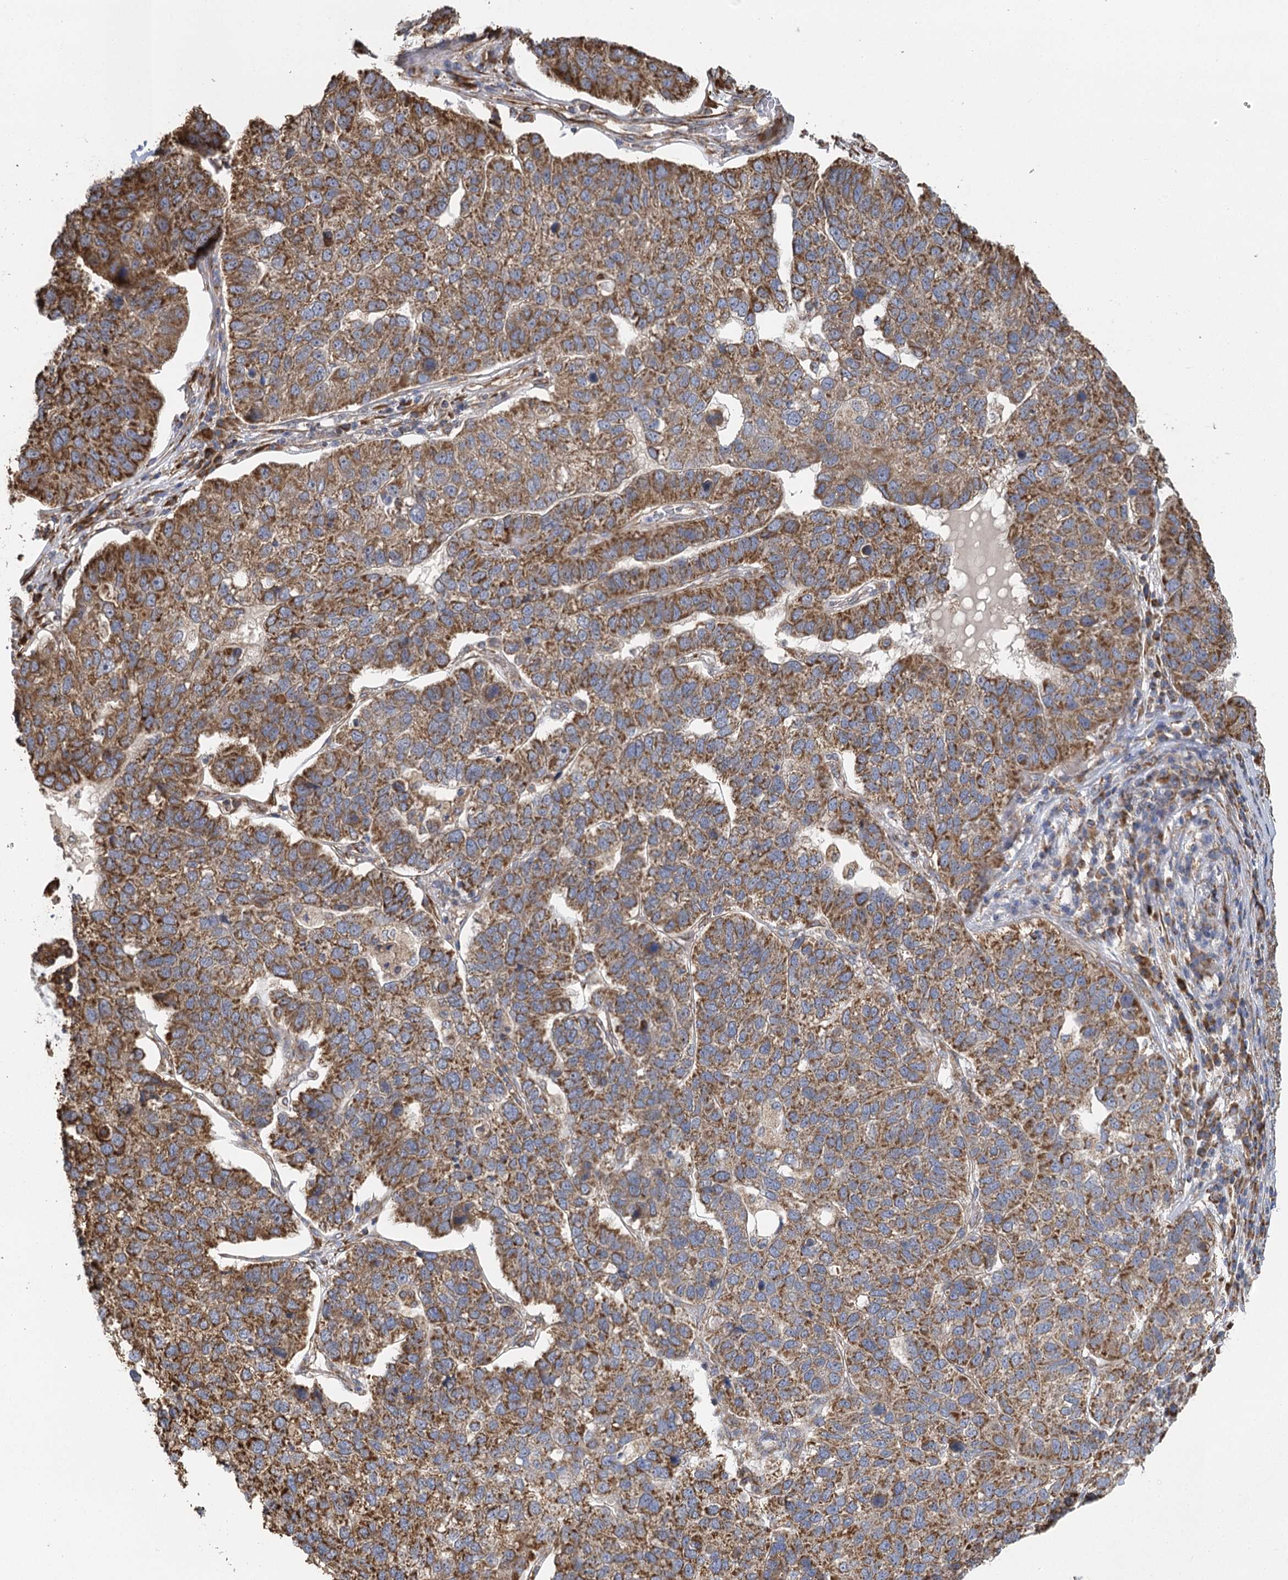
{"staining": {"intensity": "moderate", "quantity": ">75%", "location": "cytoplasmic/membranous"}, "tissue": "pancreatic cancer", "cell_type": "Tumor cells", "image_type": "cancer", "snomed": [{"axis": "morphology", "description": "Adenocarcinoma, NOS"}, {"axis": "topography", "description": "Pancreas"}], "caption": "Adenocarcinoma (pancreatic) stained with a brown dye displays moderate cytoplasmic/membranous positive expression in approximately >75% of tumor cells.", "gene": "IL11RA", "patient": {"sex": "female", "age": 61}}